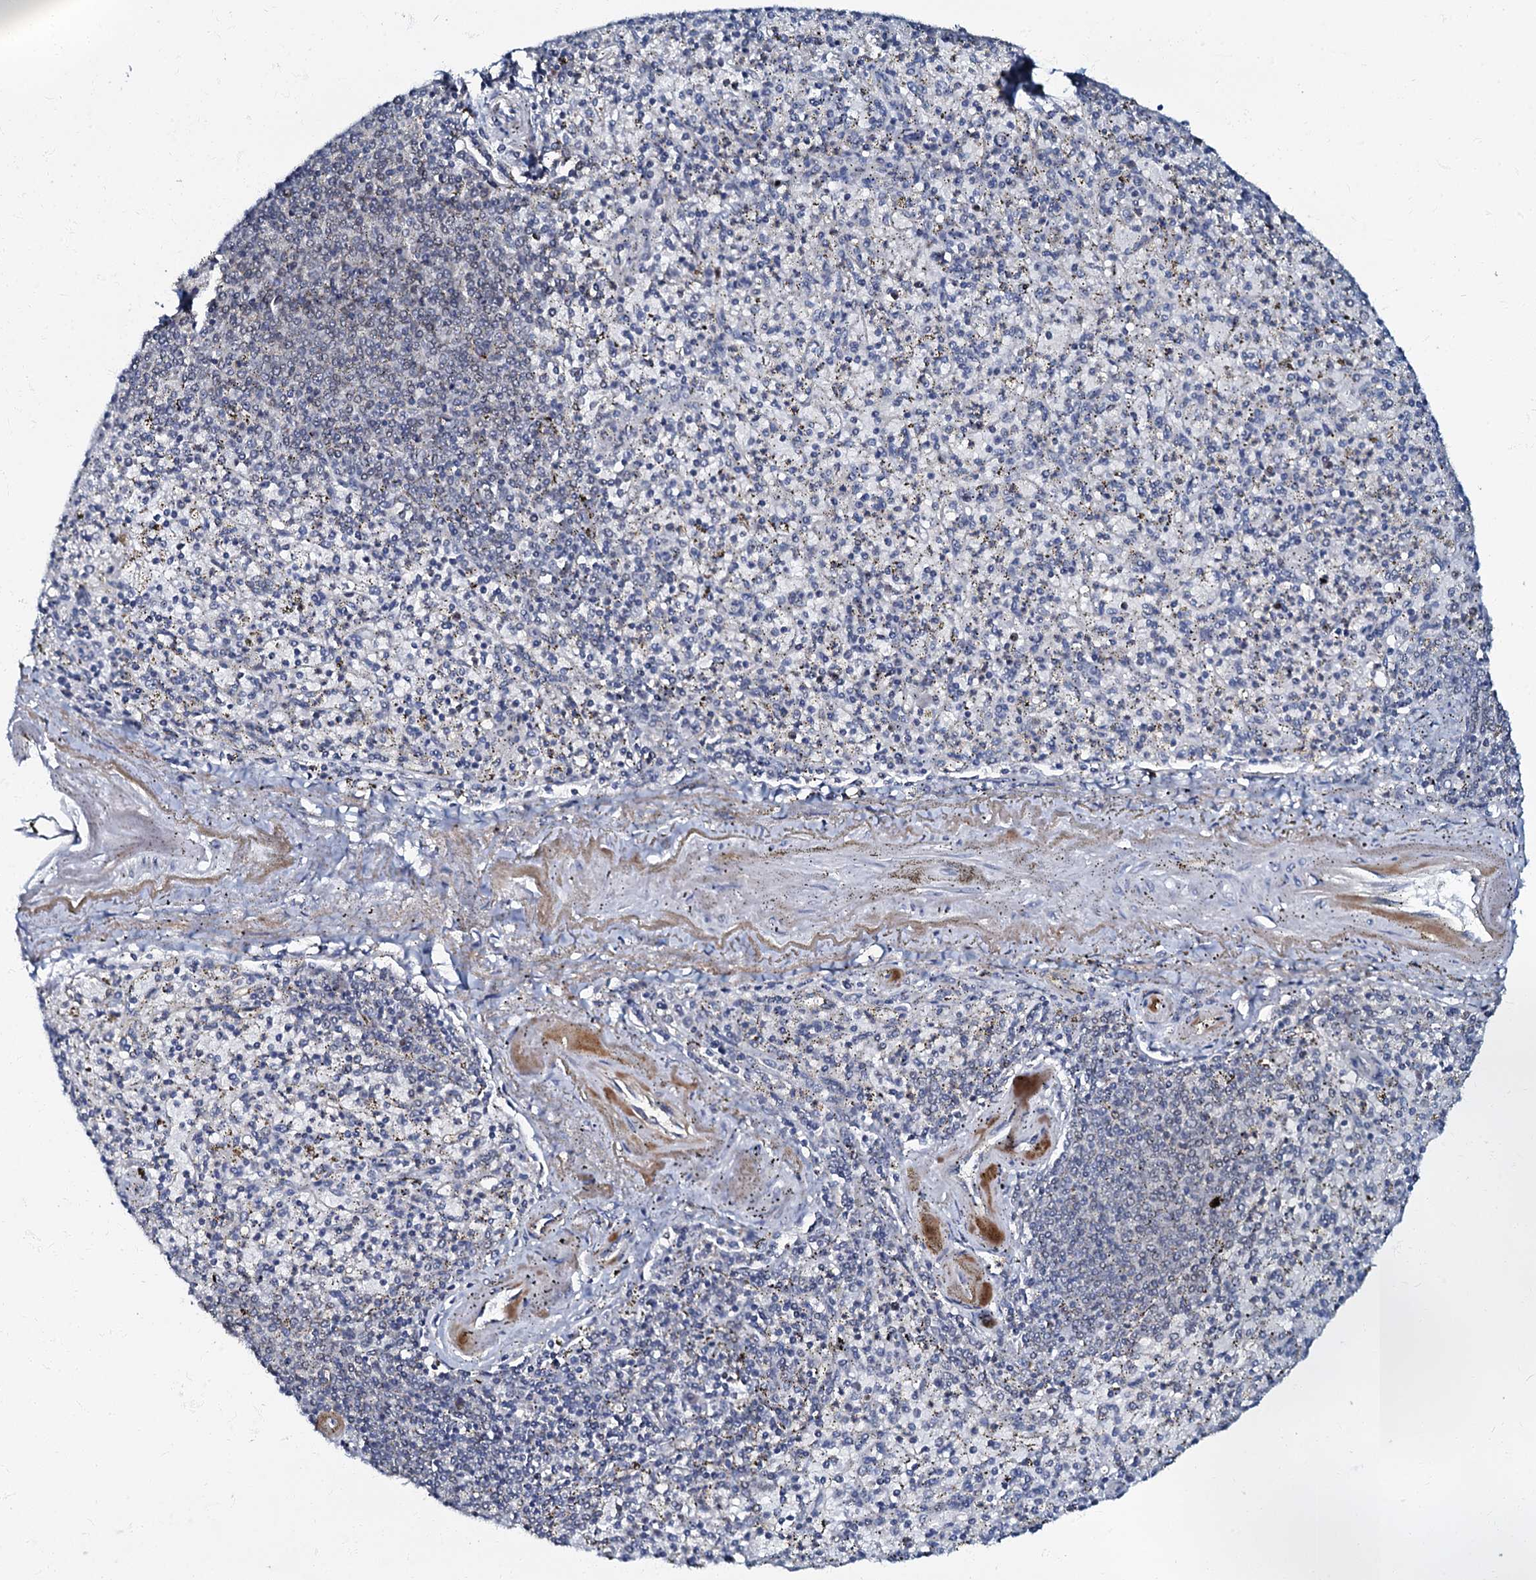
{"staining": {"intensity": "negative", "quantity": "none", "location": "none"}, "tissue": "spleen", "cell_type": "Cells in red pulp", "image_type": "normal", "snomed": [{"axis": "morphology", "description": "Normal tissue, NOS"}, {"axis": "topography", "description": "Spleen"}], "caption": "High power microscopy histopathology image of an IHC image of normal spleen, revealing no significant positivity in cells in red pulp. Brightfield microscopy of immunohistochemistry (IHC) stained with DAB (brown) and hematoxylin (blue), captured at high magnification.", "gene": "MRPL51", "patient": {"sex": "male", "age": 72}}